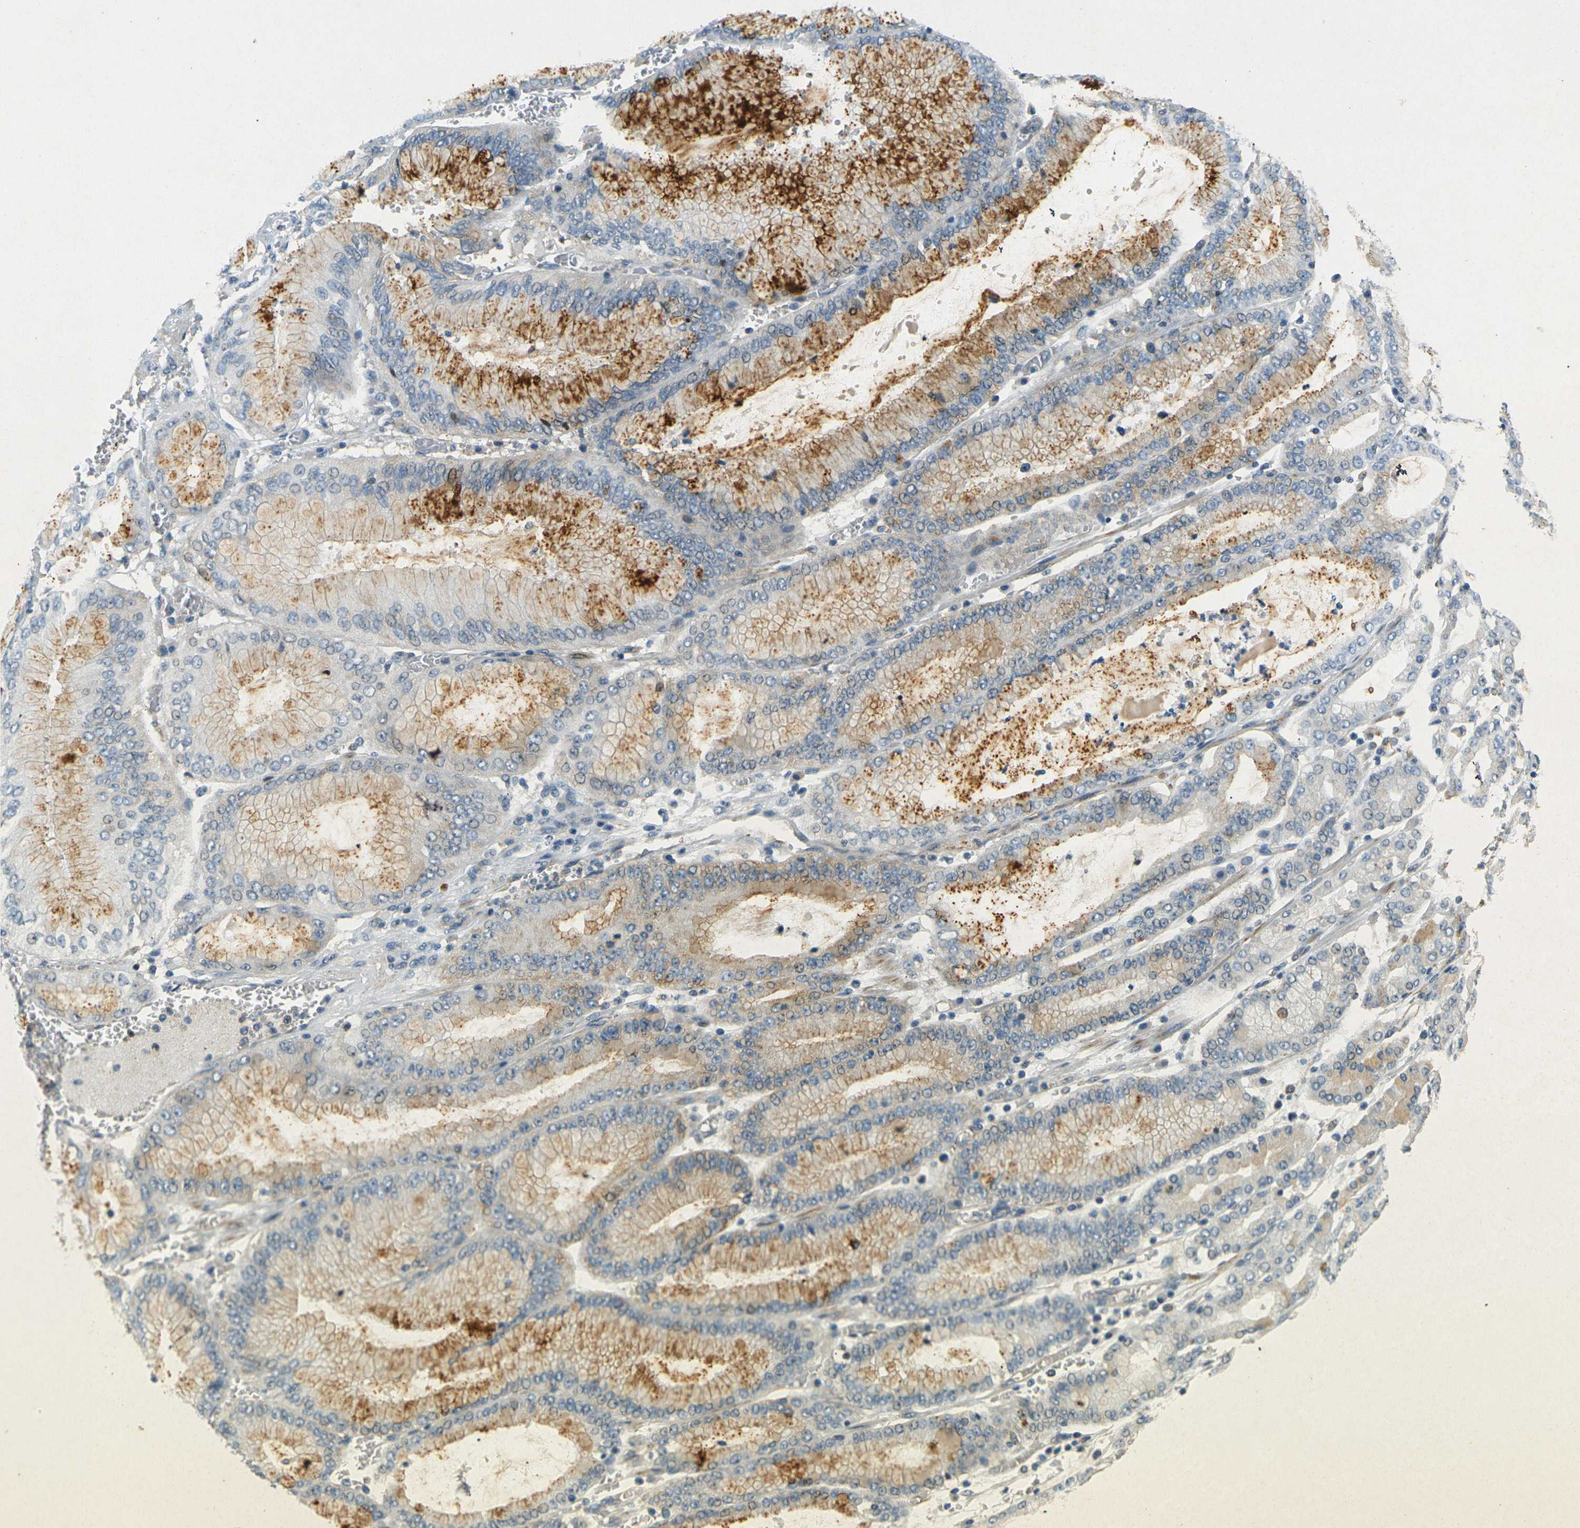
{"staining": {"intensity": "moderate", "quantity": ">75%", "location": "cytoplasmic/membranous"}, "tissue": "stomach cancer", "cell_type": "Tumor cells", "image_type": "cancer", "snomed": [{"axis": "morphology", "description": "Normal tissue, NOS"}, {"axis": "morphology", "description": "Adenocarcinoma, NOS"}, {"axis": "topography", "description": "Stomach, upper"}, {"axis": "topography", "description": "Stomach"}], "caption": "Brown immunohistochemical staining in human stomach cancer demonstrates moderate cytoplasmic/membranous expression in about >75% of tumor cells.", "gene": "SORT1", "patient": {"sex": "male", "age": 76}}